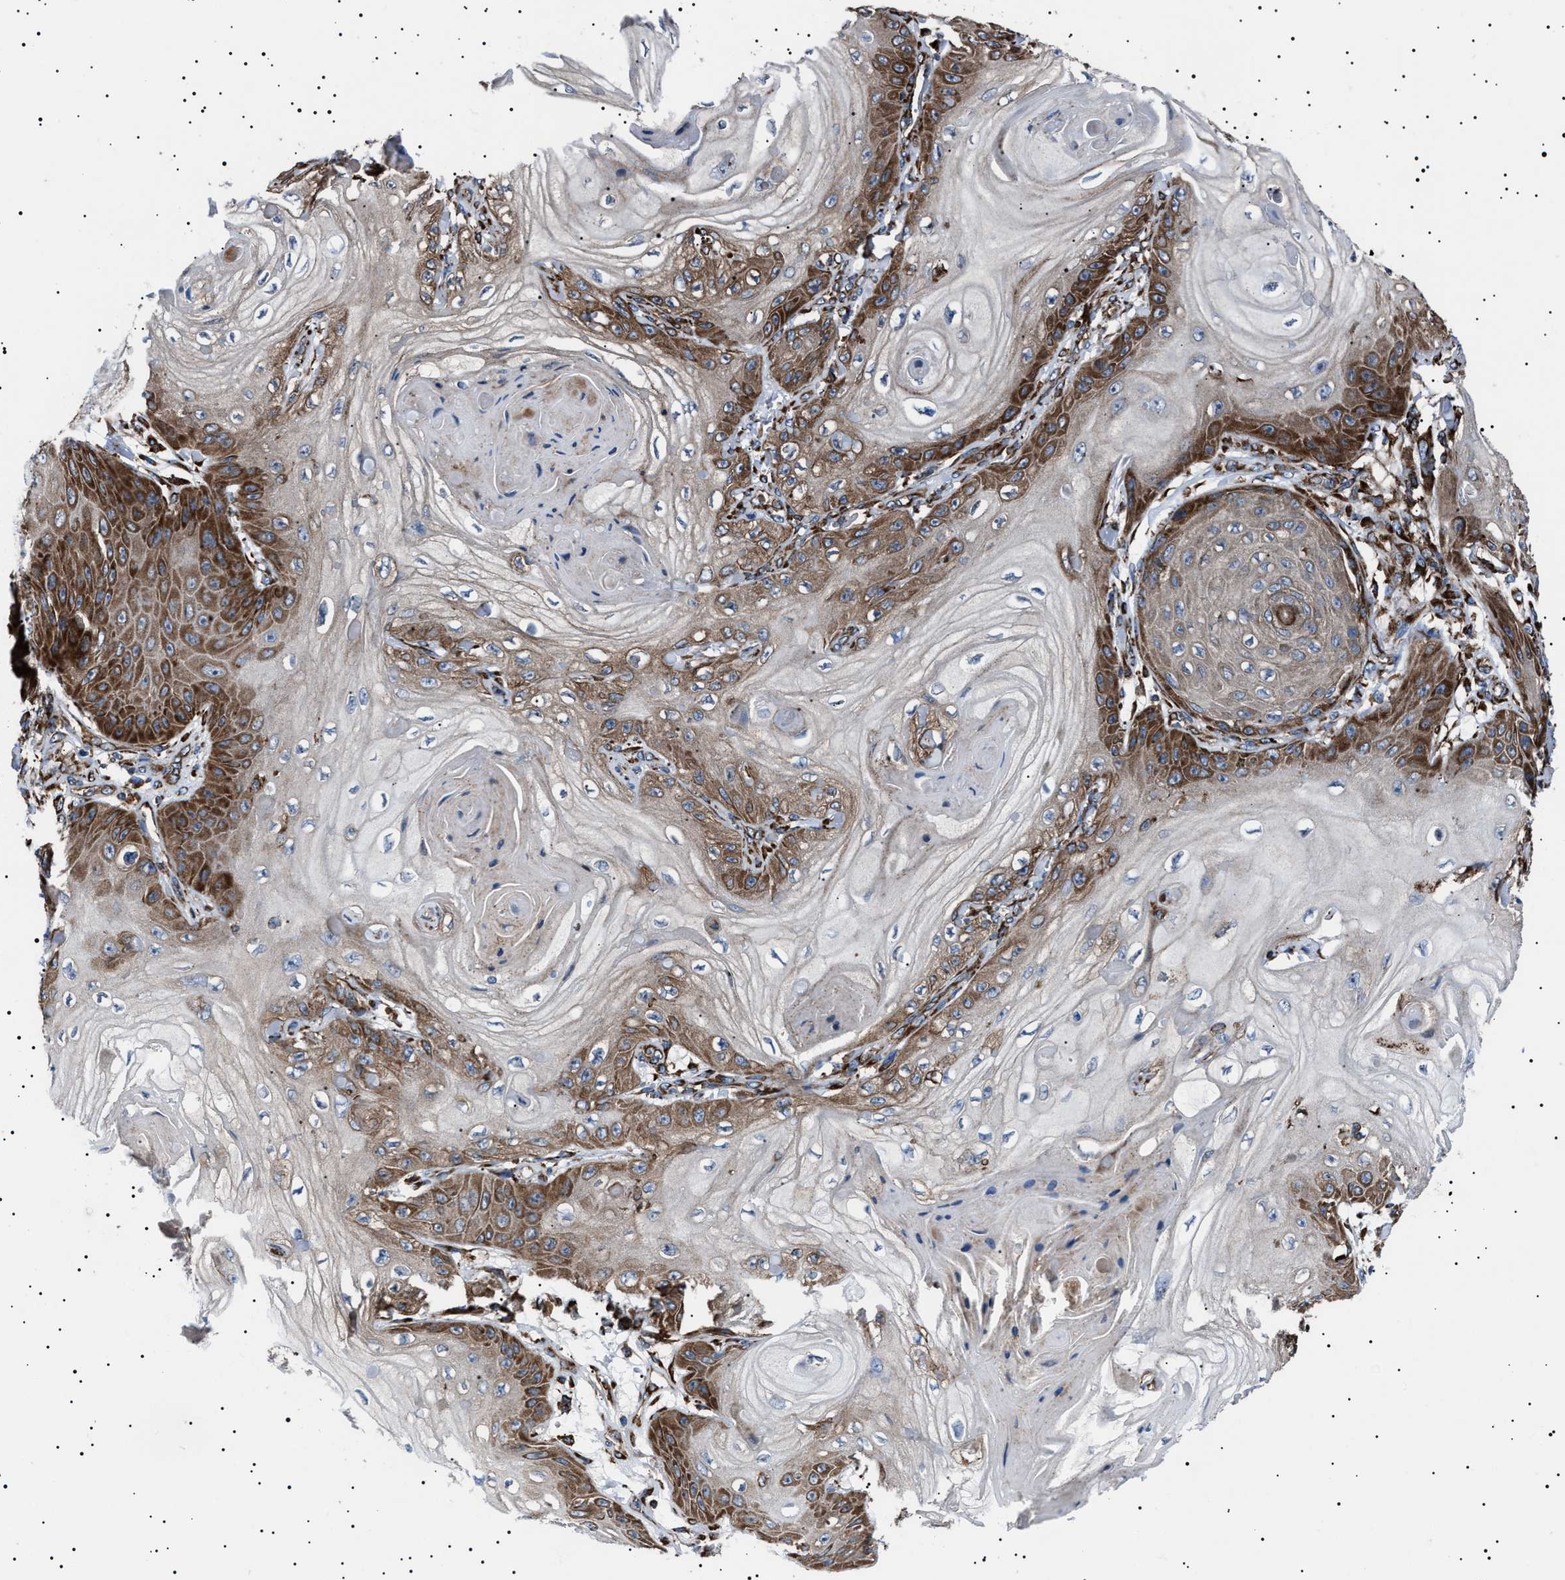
{"staining": {"intensity": "strong", "quantity": ">75%", "location": "cytoplasmic/membranous"}, "tissue": "skin cancer", "cell_type": "Tumor cells", "image_type": "cancer", "snomed": [{"axis": "morphology", "description": "Squamous cell carcinoma, NOS"}, {"axis": "topography", "description": "Skin"}], "caption": "Skin cancer tissue displays strong cytoplasmic/membranous positivity in approximately >75% of tumor cells, visualized by immunohistochemistry.", "gene": "TOP1MT", "patient": {"sex": "male", "age": 74}}